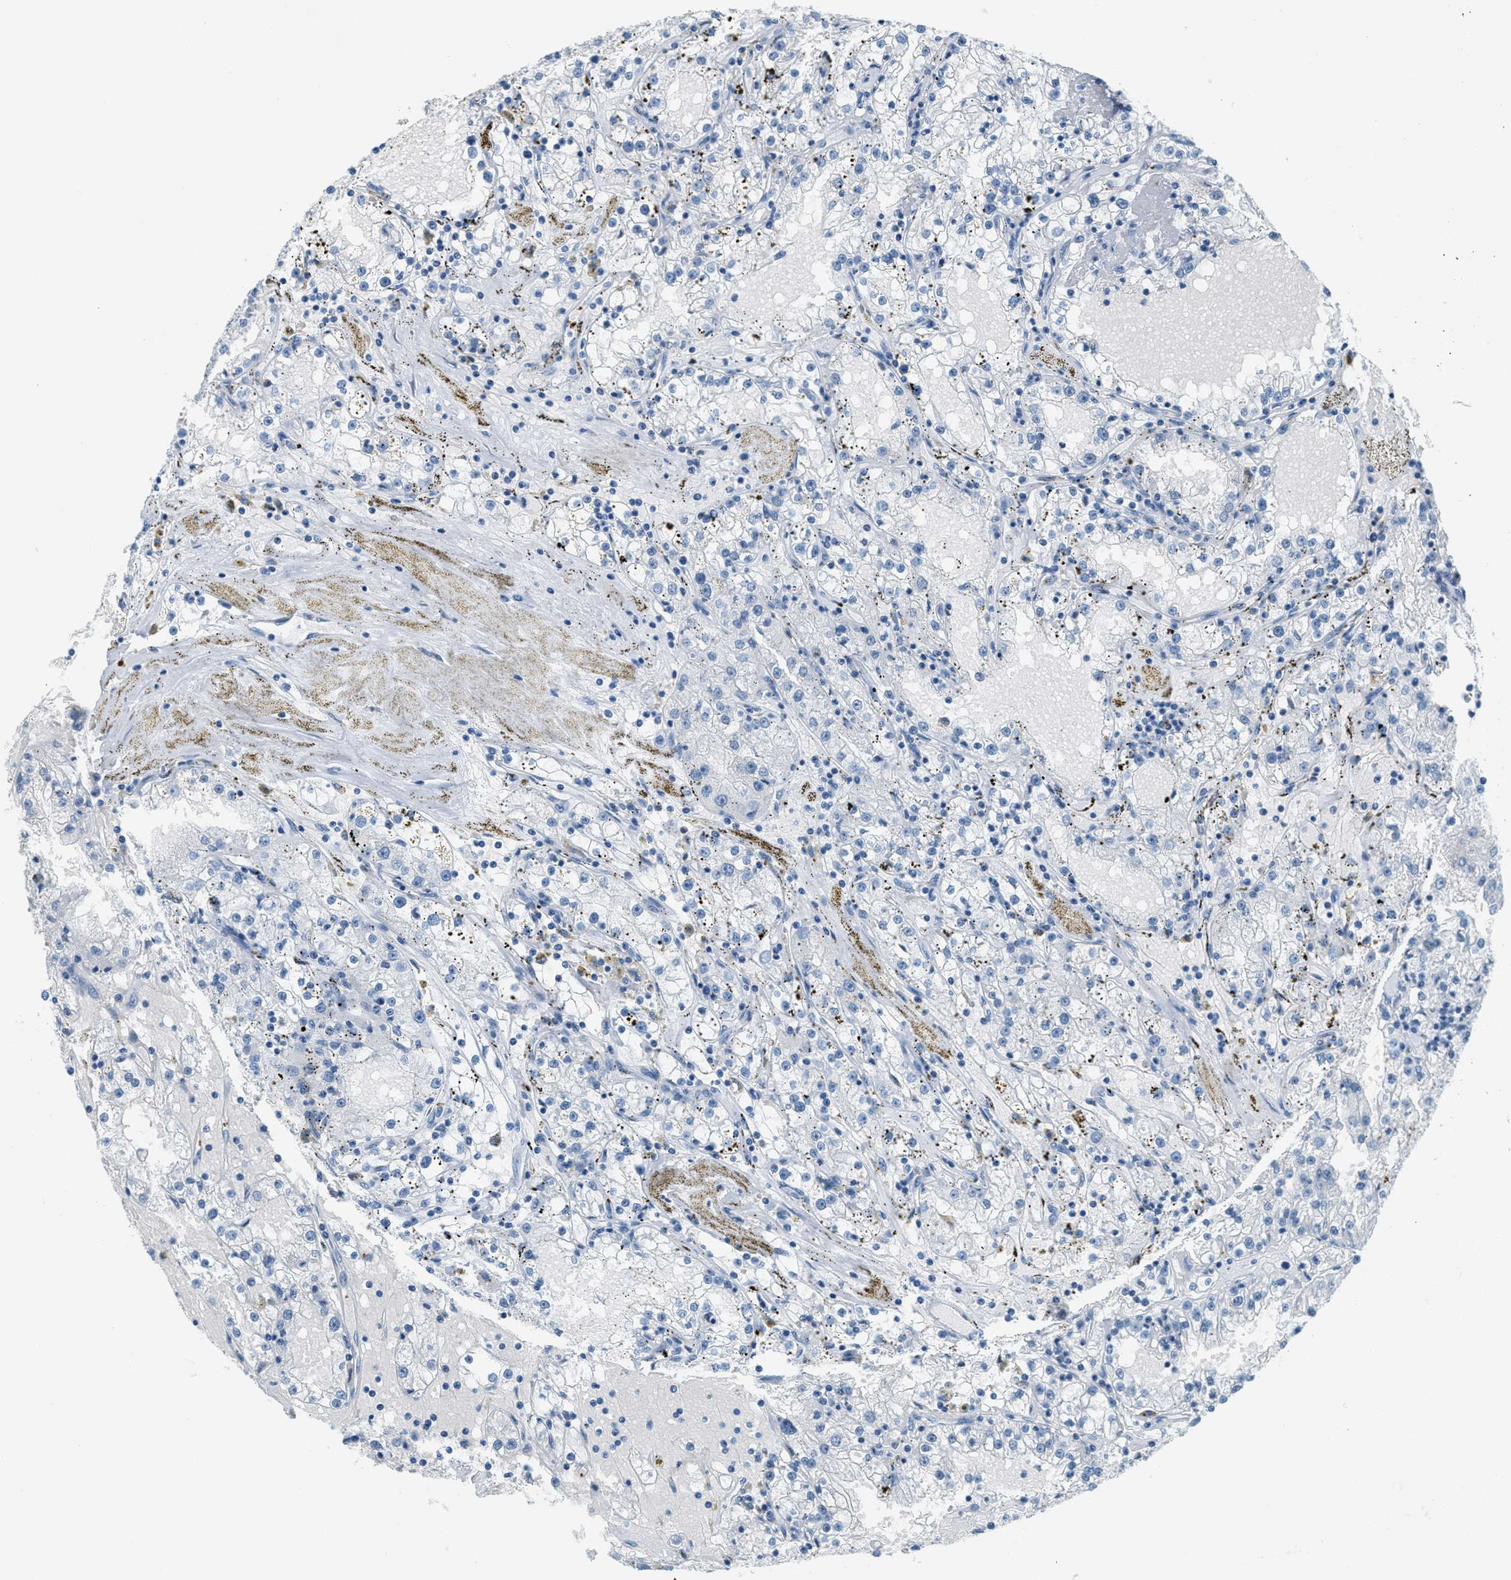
{"staining": {"intensity": "negative", "quantity": "none", "location": "none"}, "tissue": "renal cancer", "cell_type": "Tumor cells", "image_type": "cancer", "snomed": [{"axis": "morphology", "description": "Adenocarcinoma, NOS"}, {"axis": "topography", "description": "Kidney"}], "caption": "A histopathology image of renal adenocarcinoma stained for a protein exhibits no brown staining in tumor cells.", "gene": "PPBP", "patient": {"sex": "male", "age": 56}}